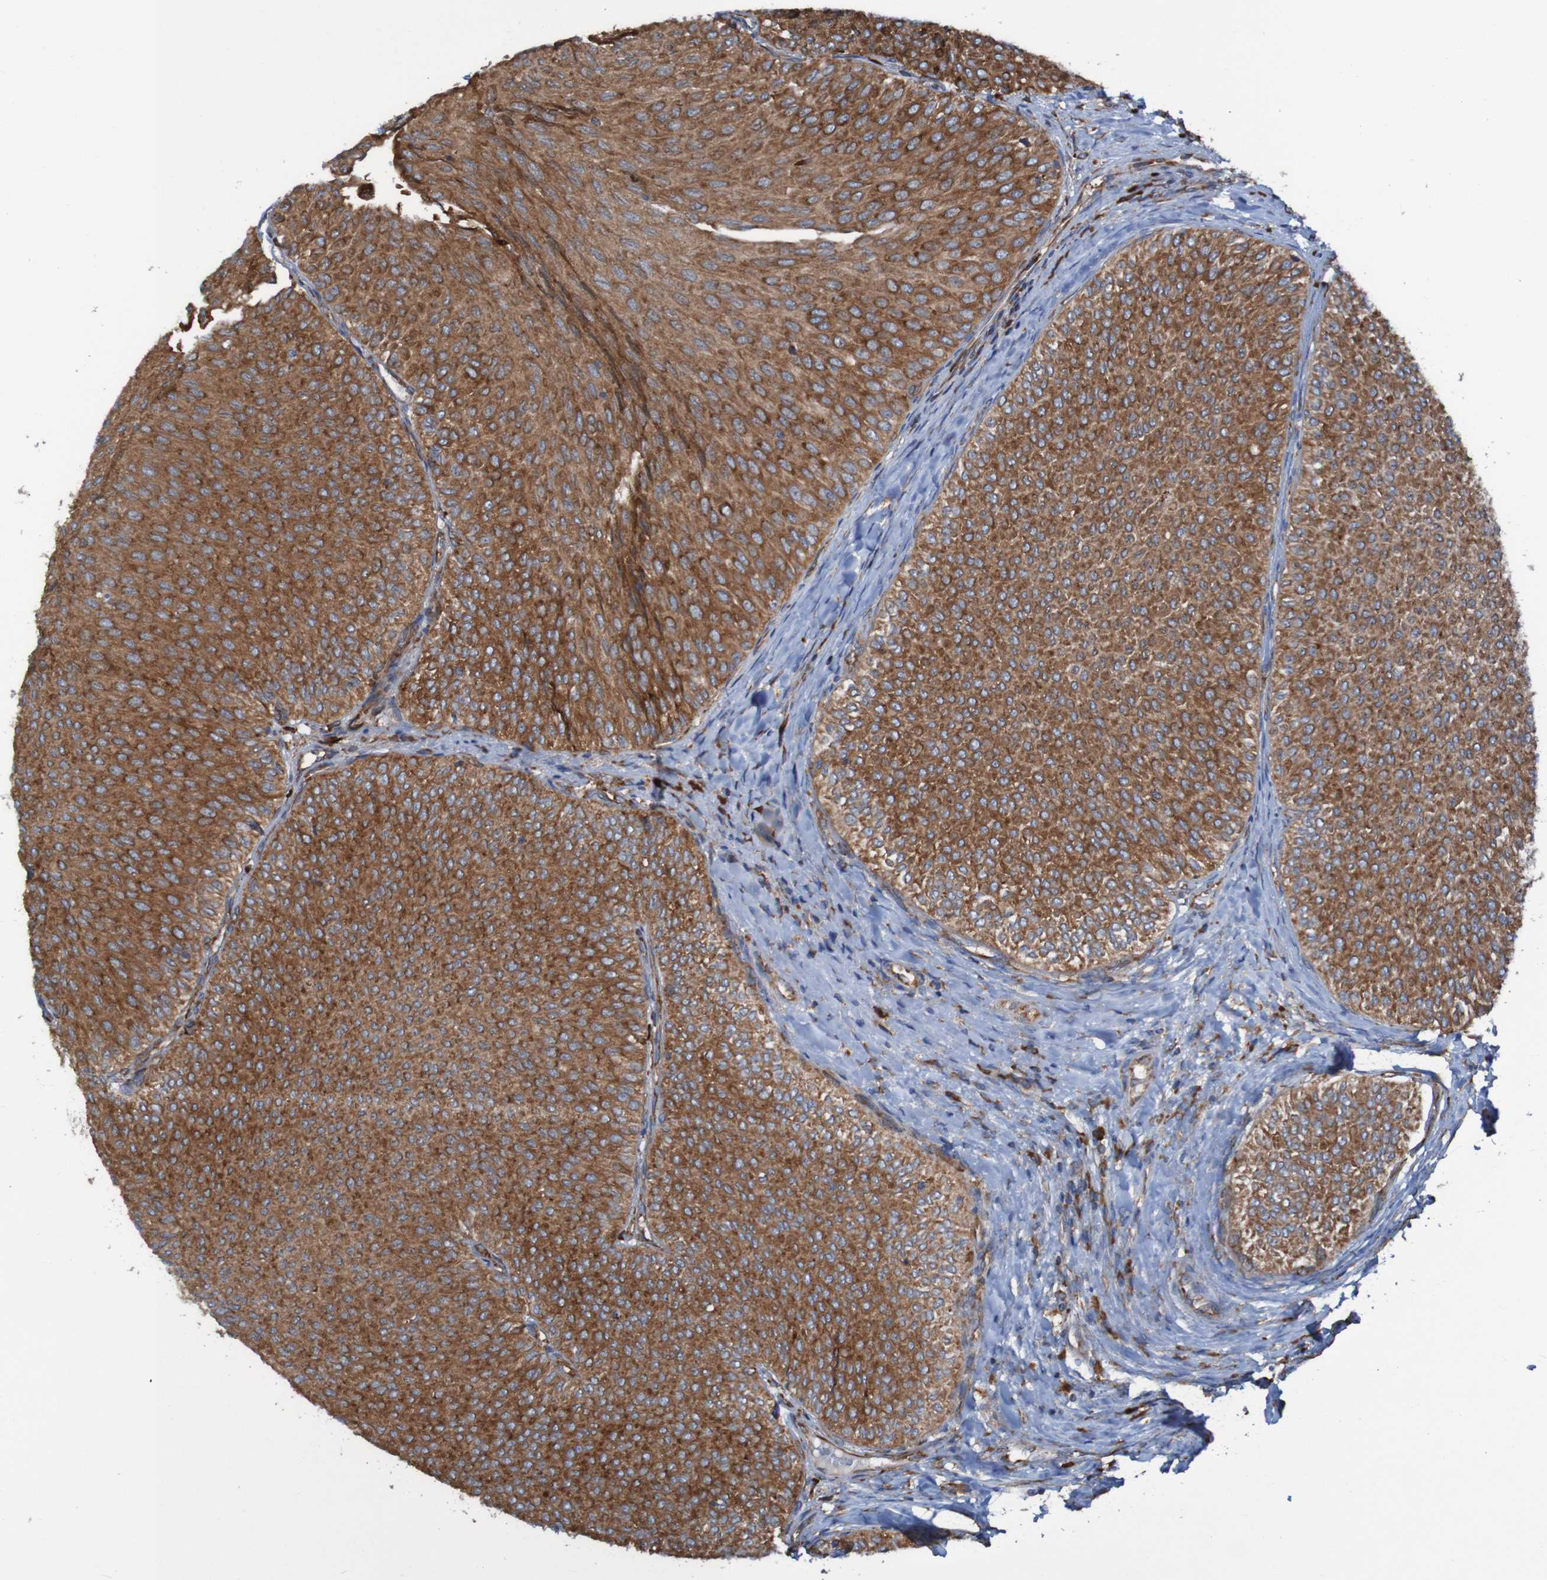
{"staining": {"intensity": "moderate", "quantity": ">75%", "location": "cytoplasmic/membranous"}, "tissue": "urothelial cancer", "cell_type": "Tumor cells", "image_type": "cancer", "snomed": [{"axis": "morphology", "description": "Urothelial carcinoma, Low grade"}, {"axis": "topography", "description": "Urinary bladder"}], "caption": "Moderate cytoplasmic/membranous staining for a protein is identified in about >75% of tumor cells of urothelial carcinoma (low-grade) using IHC.", "gene": "RPL10", "patient": {"sex": "male", "age": 78}}